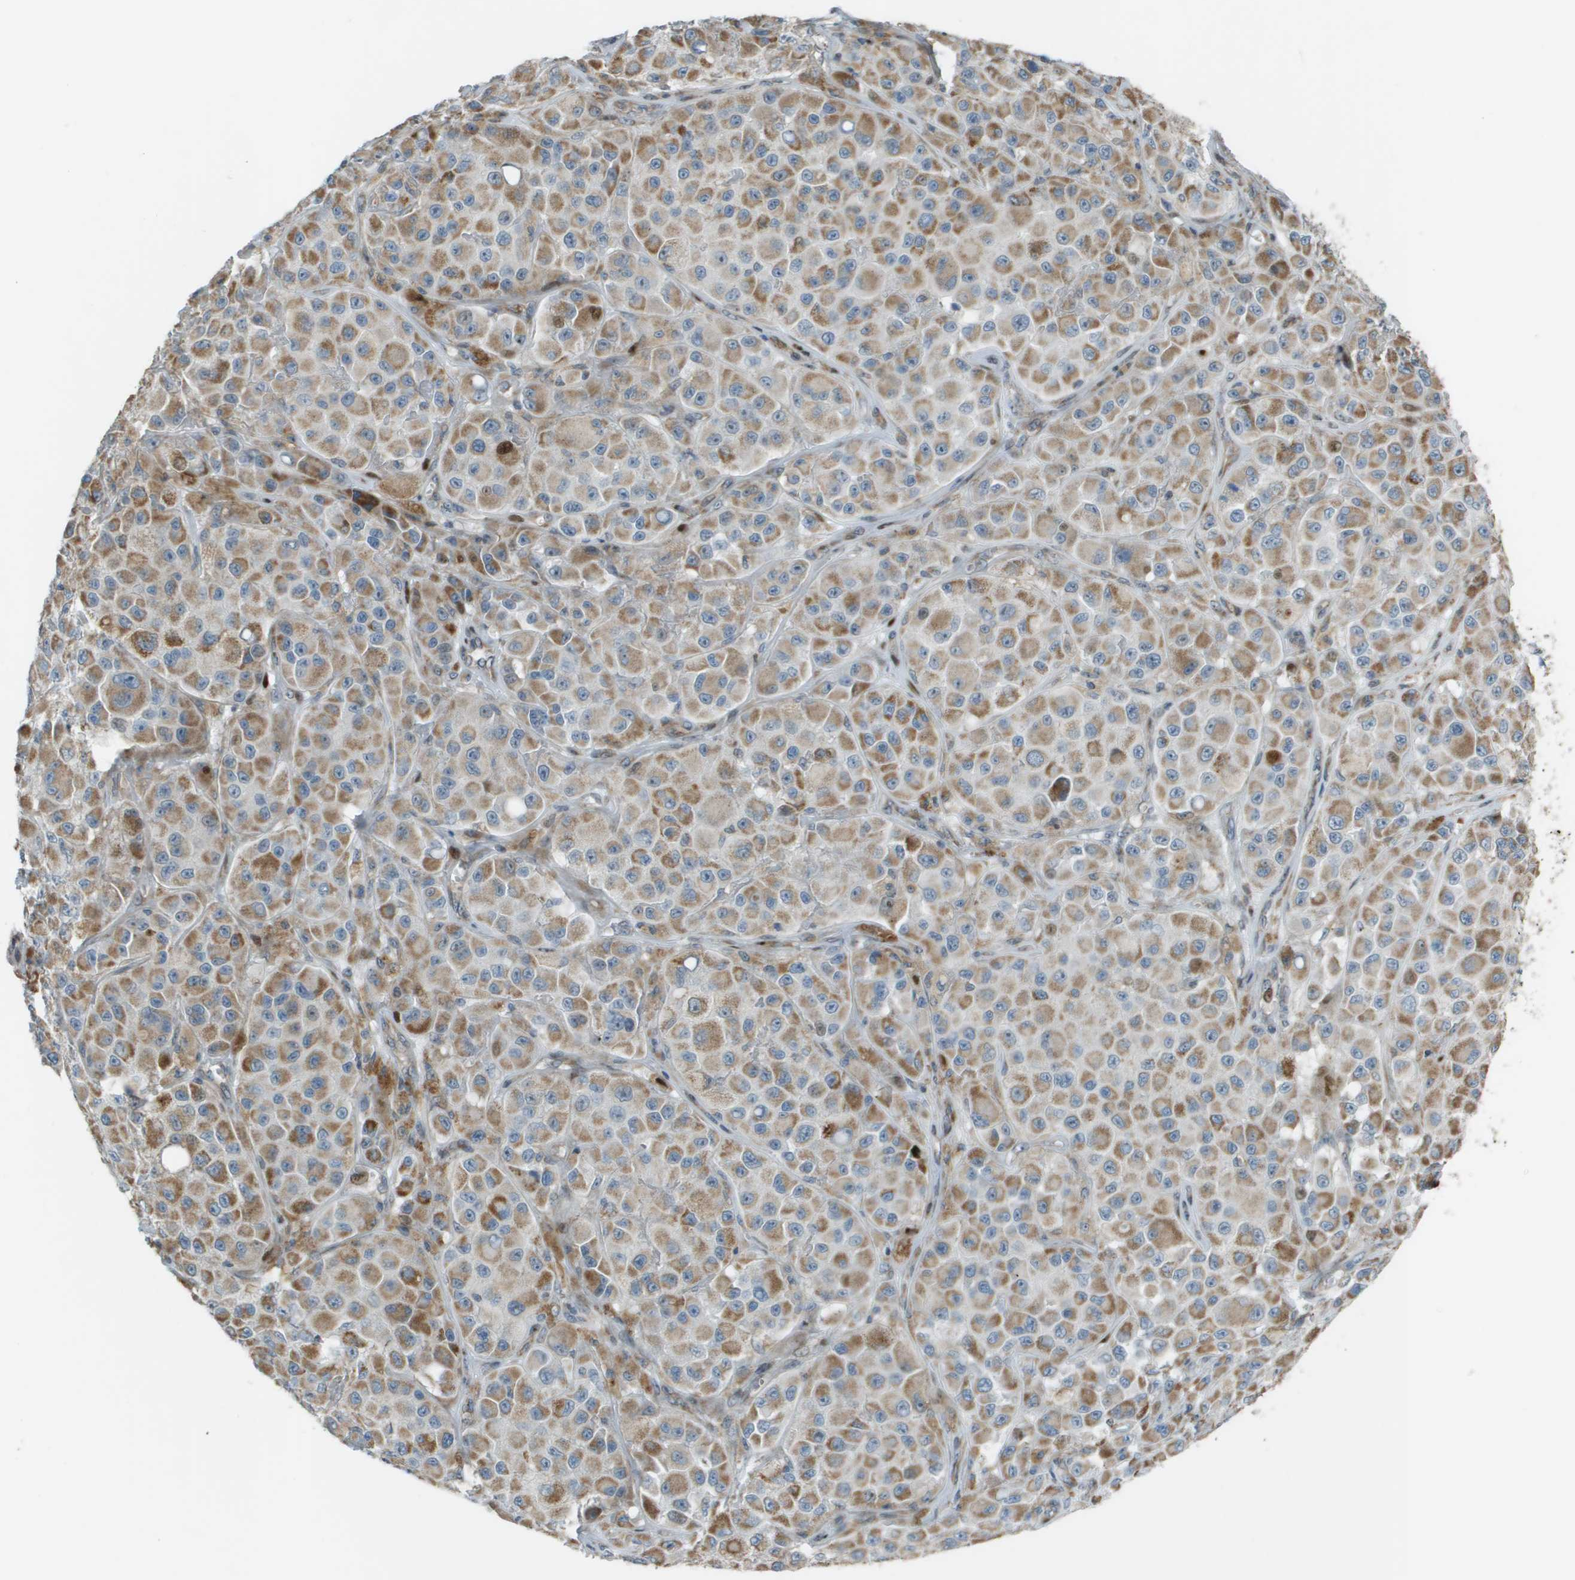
{"staining": {"intensity": "moderate", "quantity": ">75%", "location": "cytoplasmic/membranous"}, "tissue": "melanoma", "cell_type": "Tumor cells", "image_type": "cancer", "snomed": [{"axis": "morphology", "description": "Malignant melanoma, NOS"}, {"axis": "topography", "description": "Skin"}], "caption": "Moderate cytoplasmic/membranous positivity for a protein is present in about >75% of tumor cells of malignant melanoma using immunohistochemistry (IHC).", "gene": "MGAT3", "patient": {"sex": "male", "age": 84}}